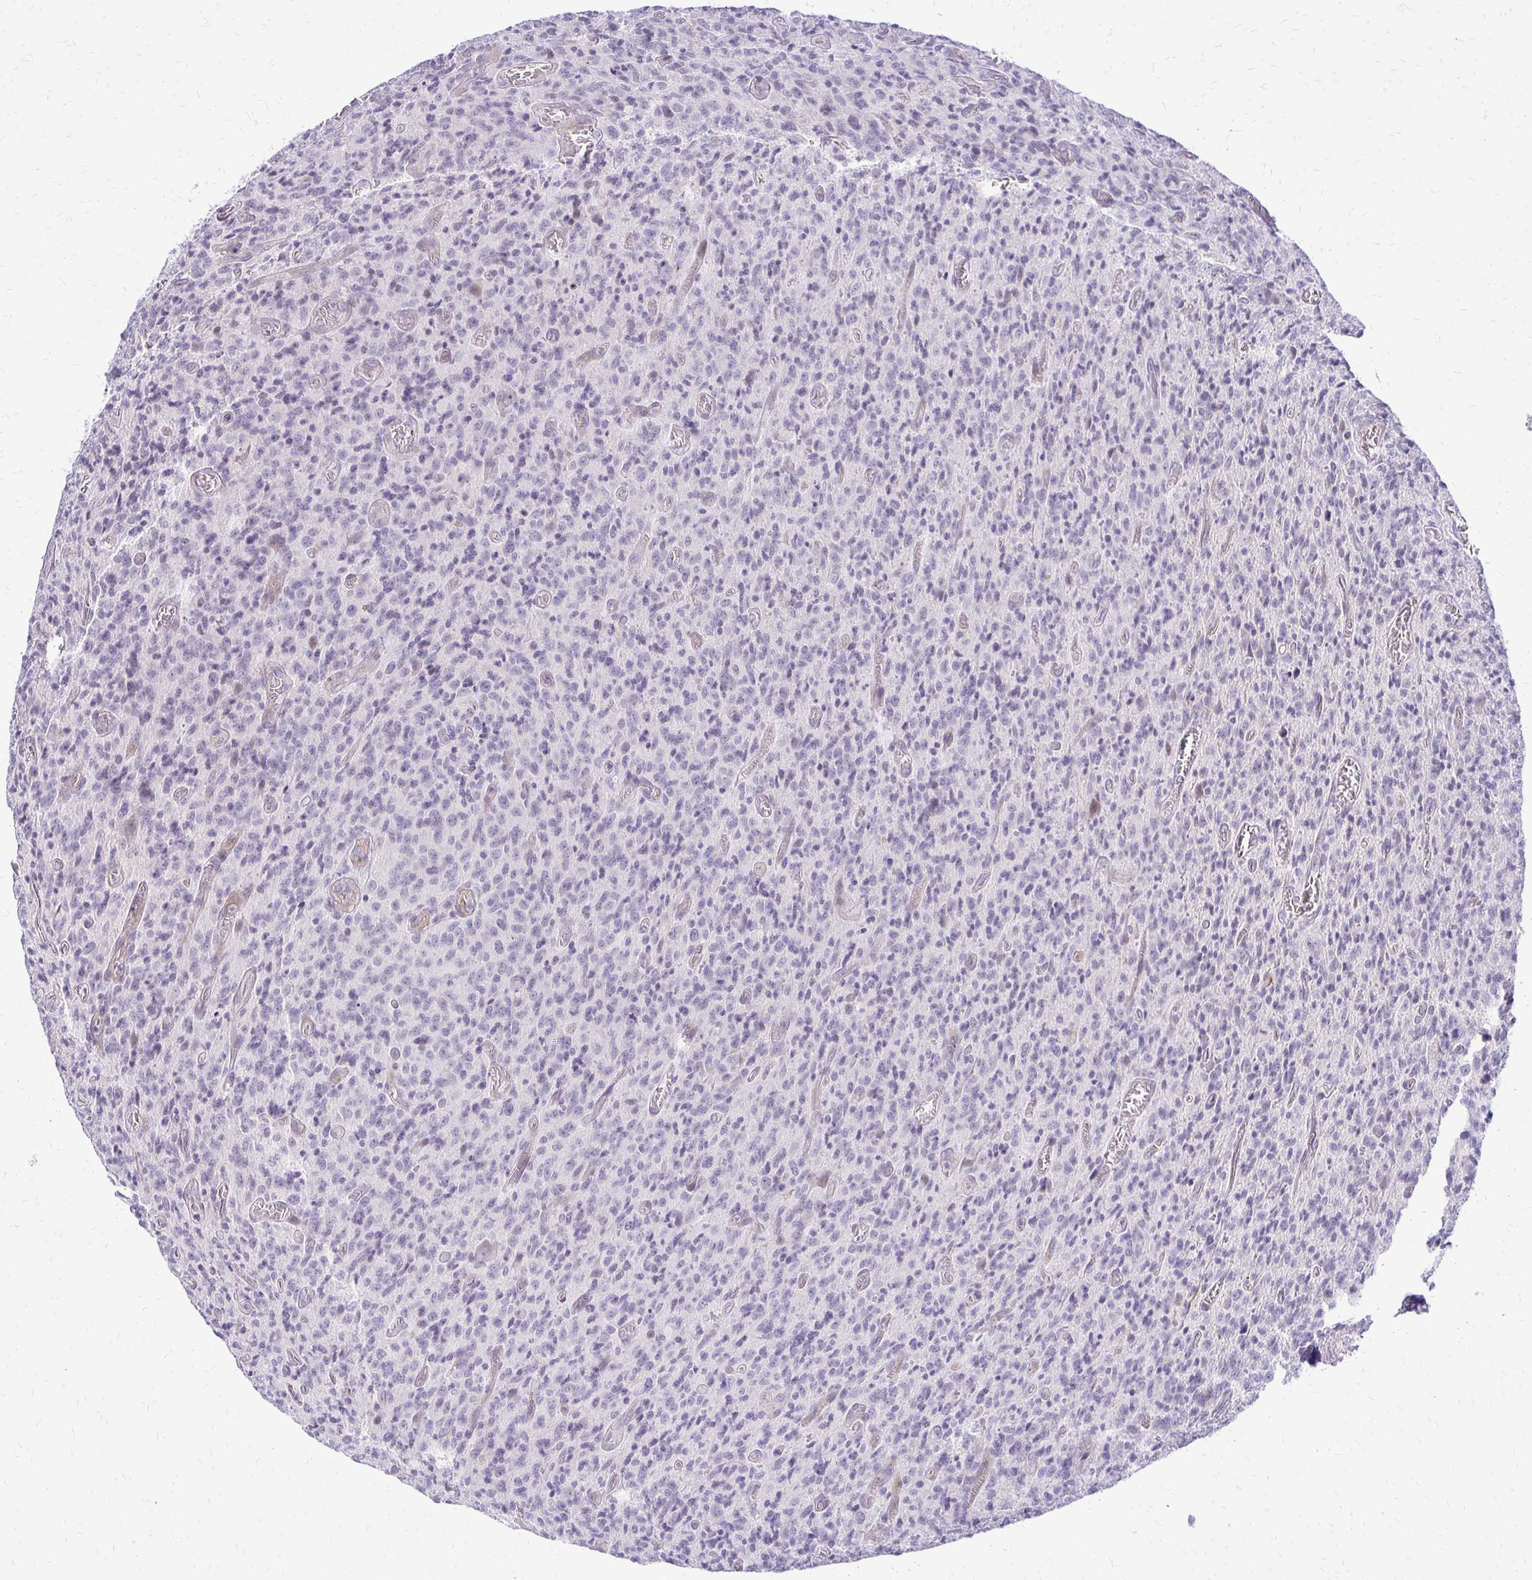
{"staining": {"intensity": "negative", "quantity": "none", "location": "none"}, "tissue": "glioma", "cell_type": "Tumor cells", "image_type": "cancer", "snomed": [{"axis": "morphology", "description": "Glioma, malignant, High grade"}, {"axis": "topography", "description": "Brain"}], "caption": "Immunohistochemical staining of glioma shows no significant positivity in tumor cells.", "gene": "EPYC", "patient": {"sex": "male", "age": 76}}